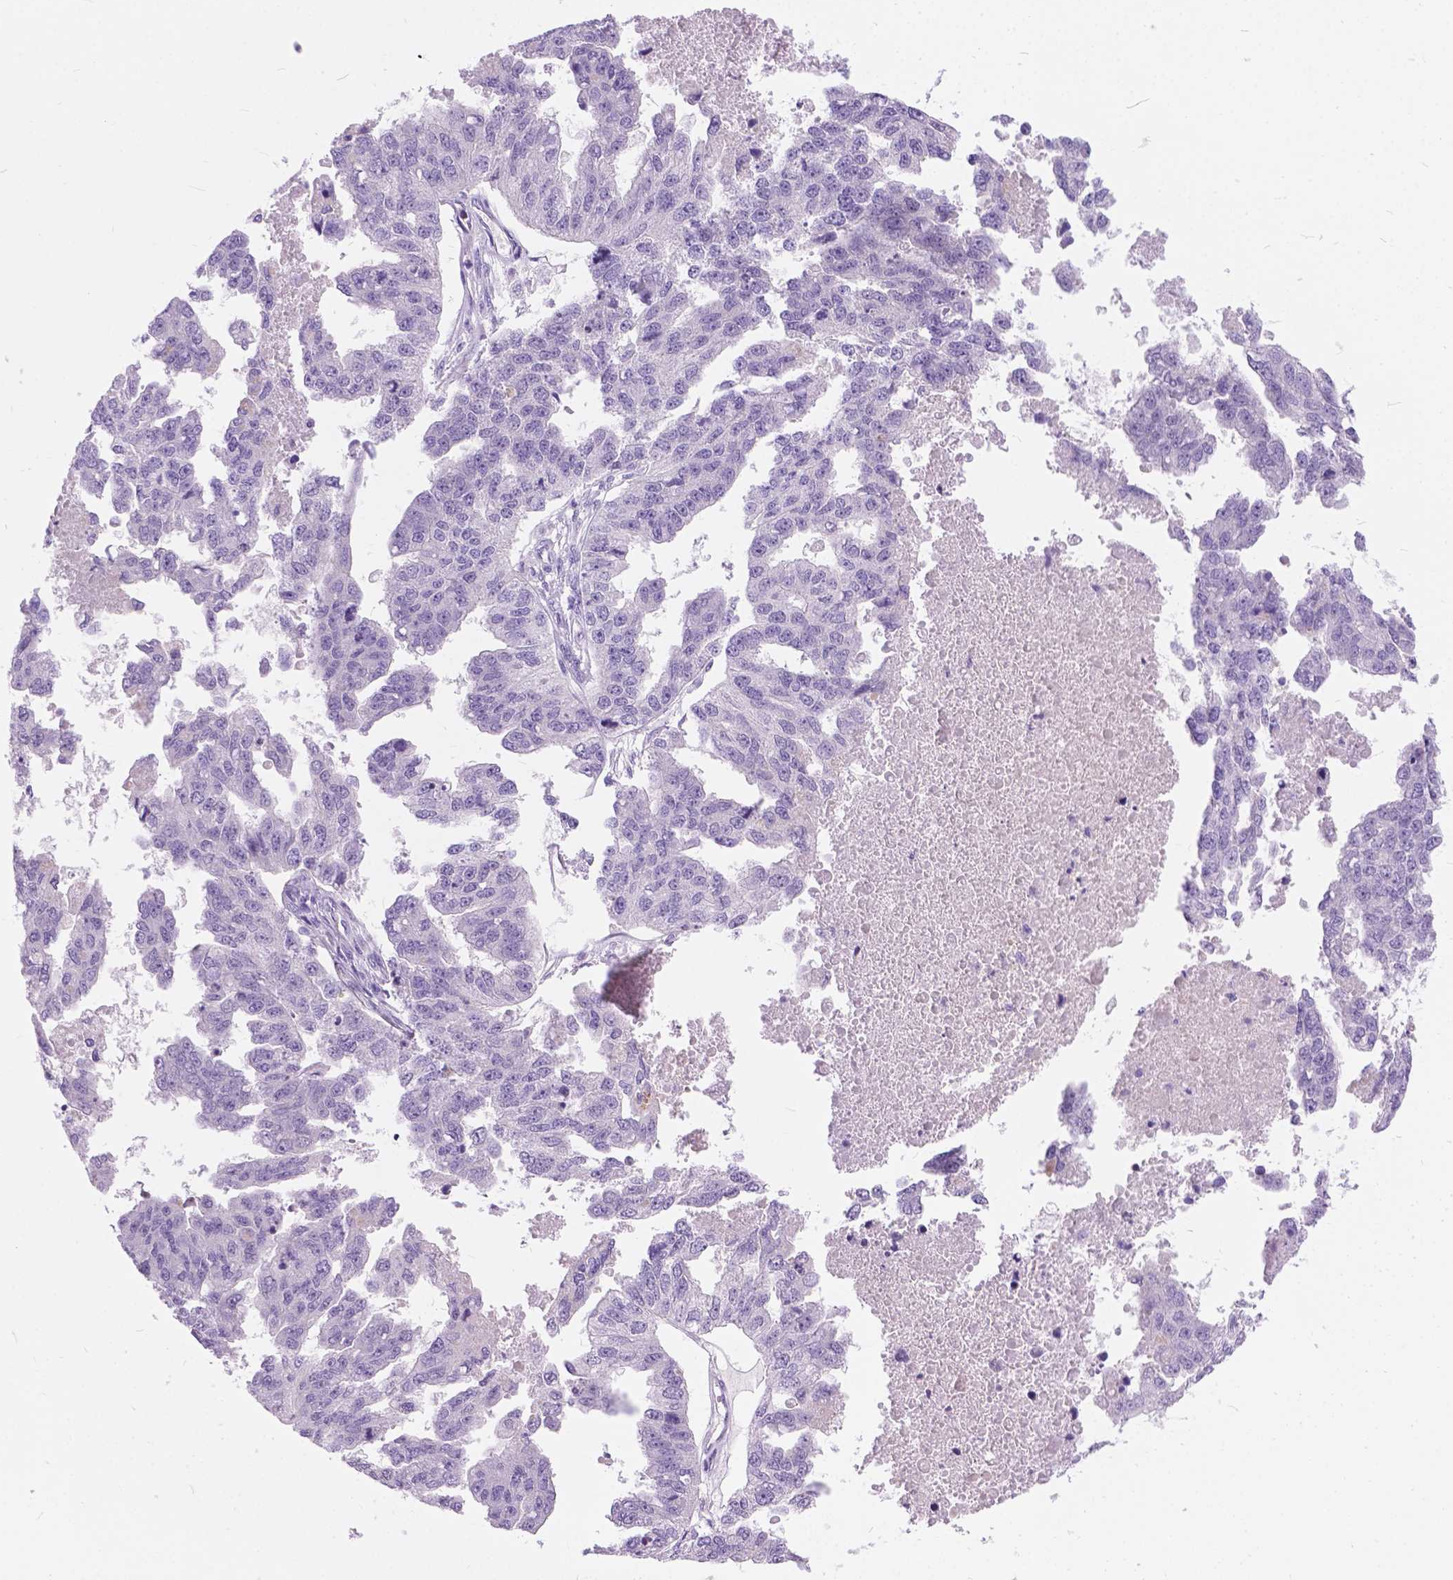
{"staining": {"intensity": "negative", "quantity": "none", "location": "none"}, "tissue": "ovarian cancer", "cell_type": "Tumor cells", "image_type": "cancer", "snomed": [{"axis": "morphology", "description": "Cystadenocarcinoma, serous, NOS"}, {"axis": "topography", "description": "Ovary"}], "caption": "An immunohistochemistry micrograph of ovarian cancer (serous cystadenocarcinoma) is shown. There is no staining in tumor cells of ovarian cancer (serous cystadenocarcinoma).", "gene": "ARMS2", "patient": {"sex": "female", "age": 58}}